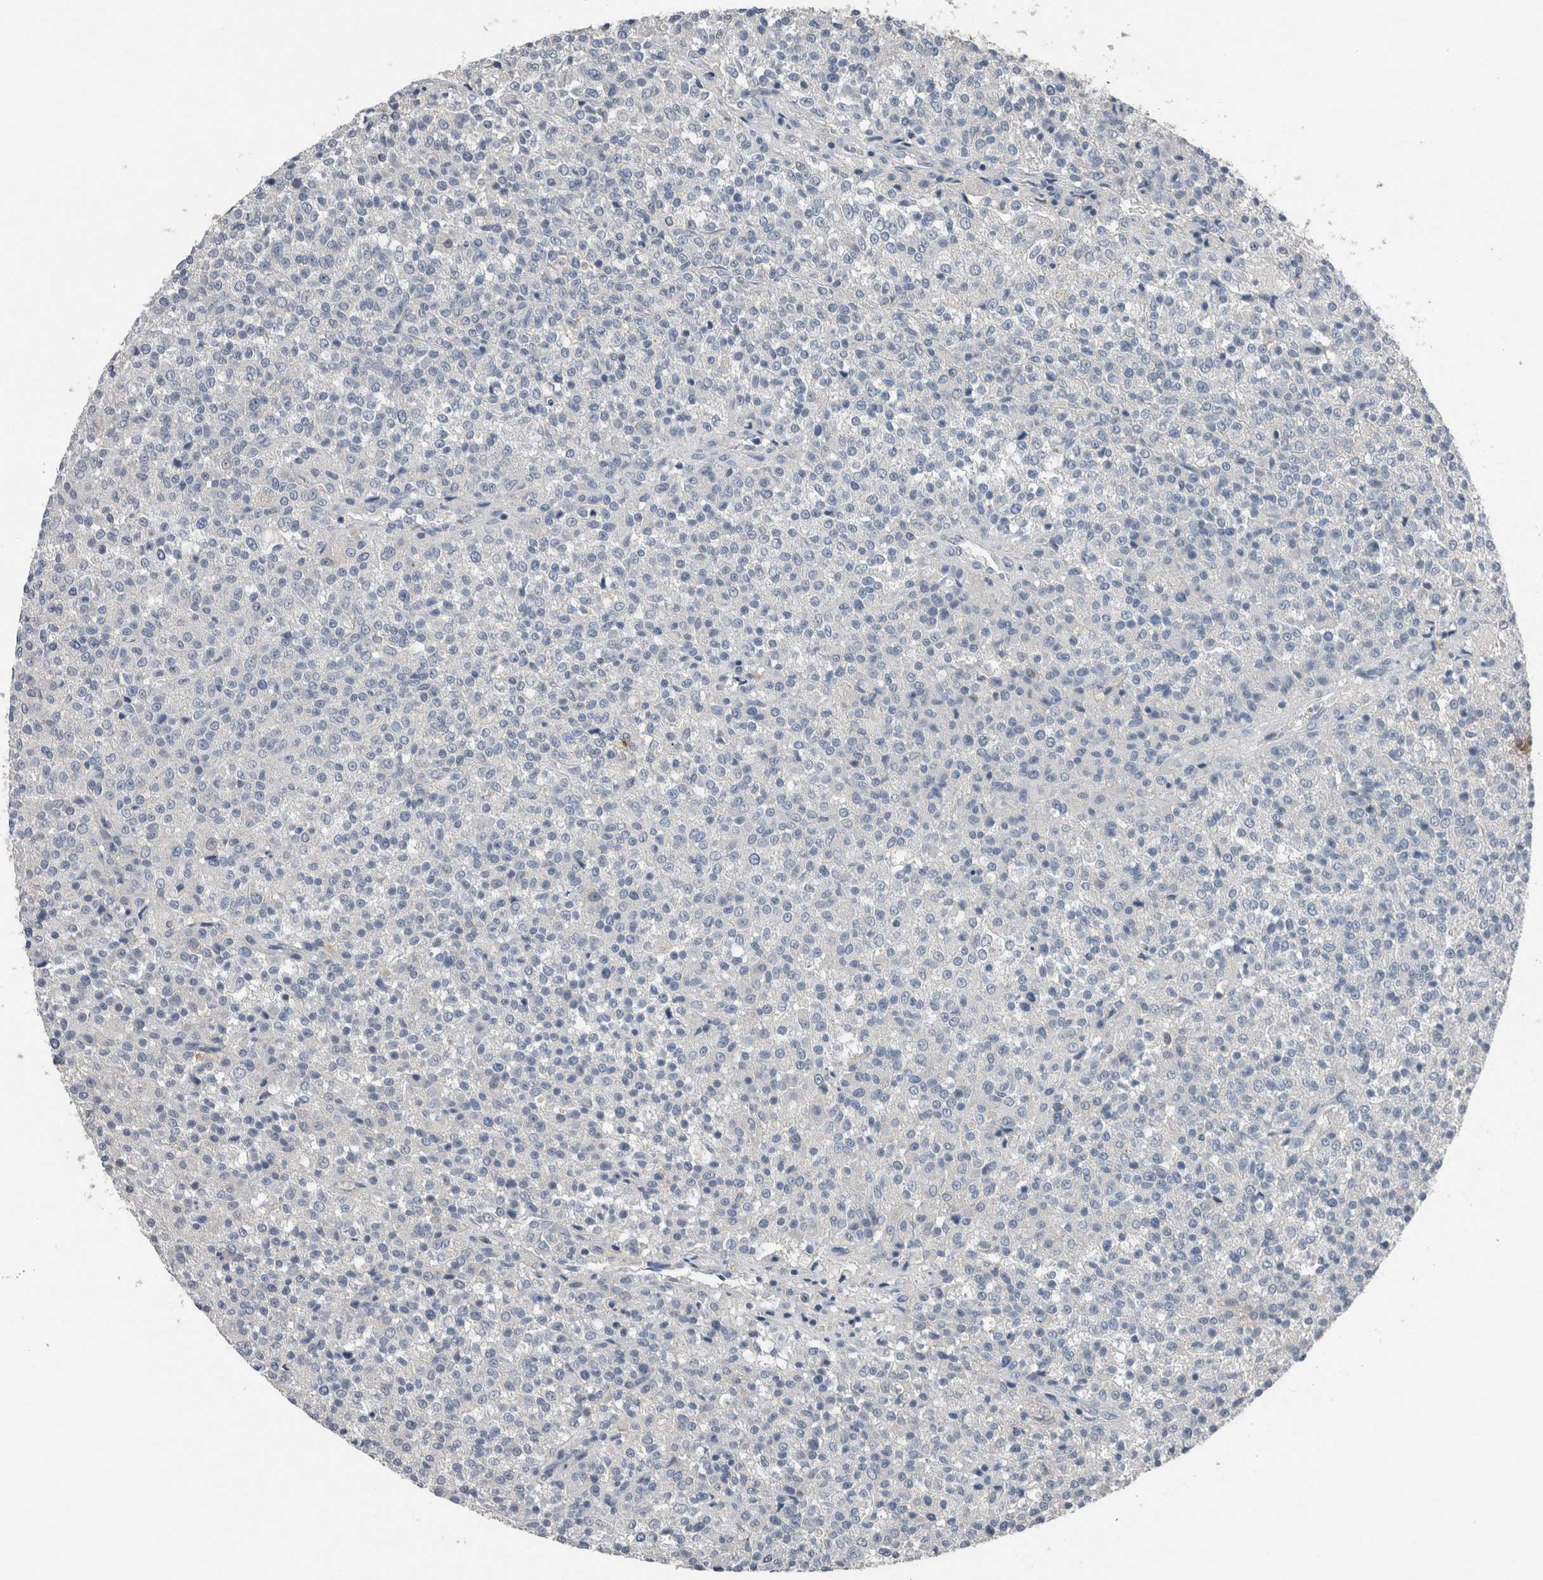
{"staining": {"intensity": "negative", "quantity": "none", "location": "none"}, "tissue": "testis cancer", "cell_type": "Tumor cells", "image_type": "cancer", "snomed": [{"axis": "morphology", "description": "Seminoma, NOS"}, {"axis": "topography", "description": "Testis"}], "caption": "This is an IHC photomicrograph of human testis seminoma. There is no staining in tumor cells.", "gene": "CRNN", "patient": {"sex": "male", "age": 59}}